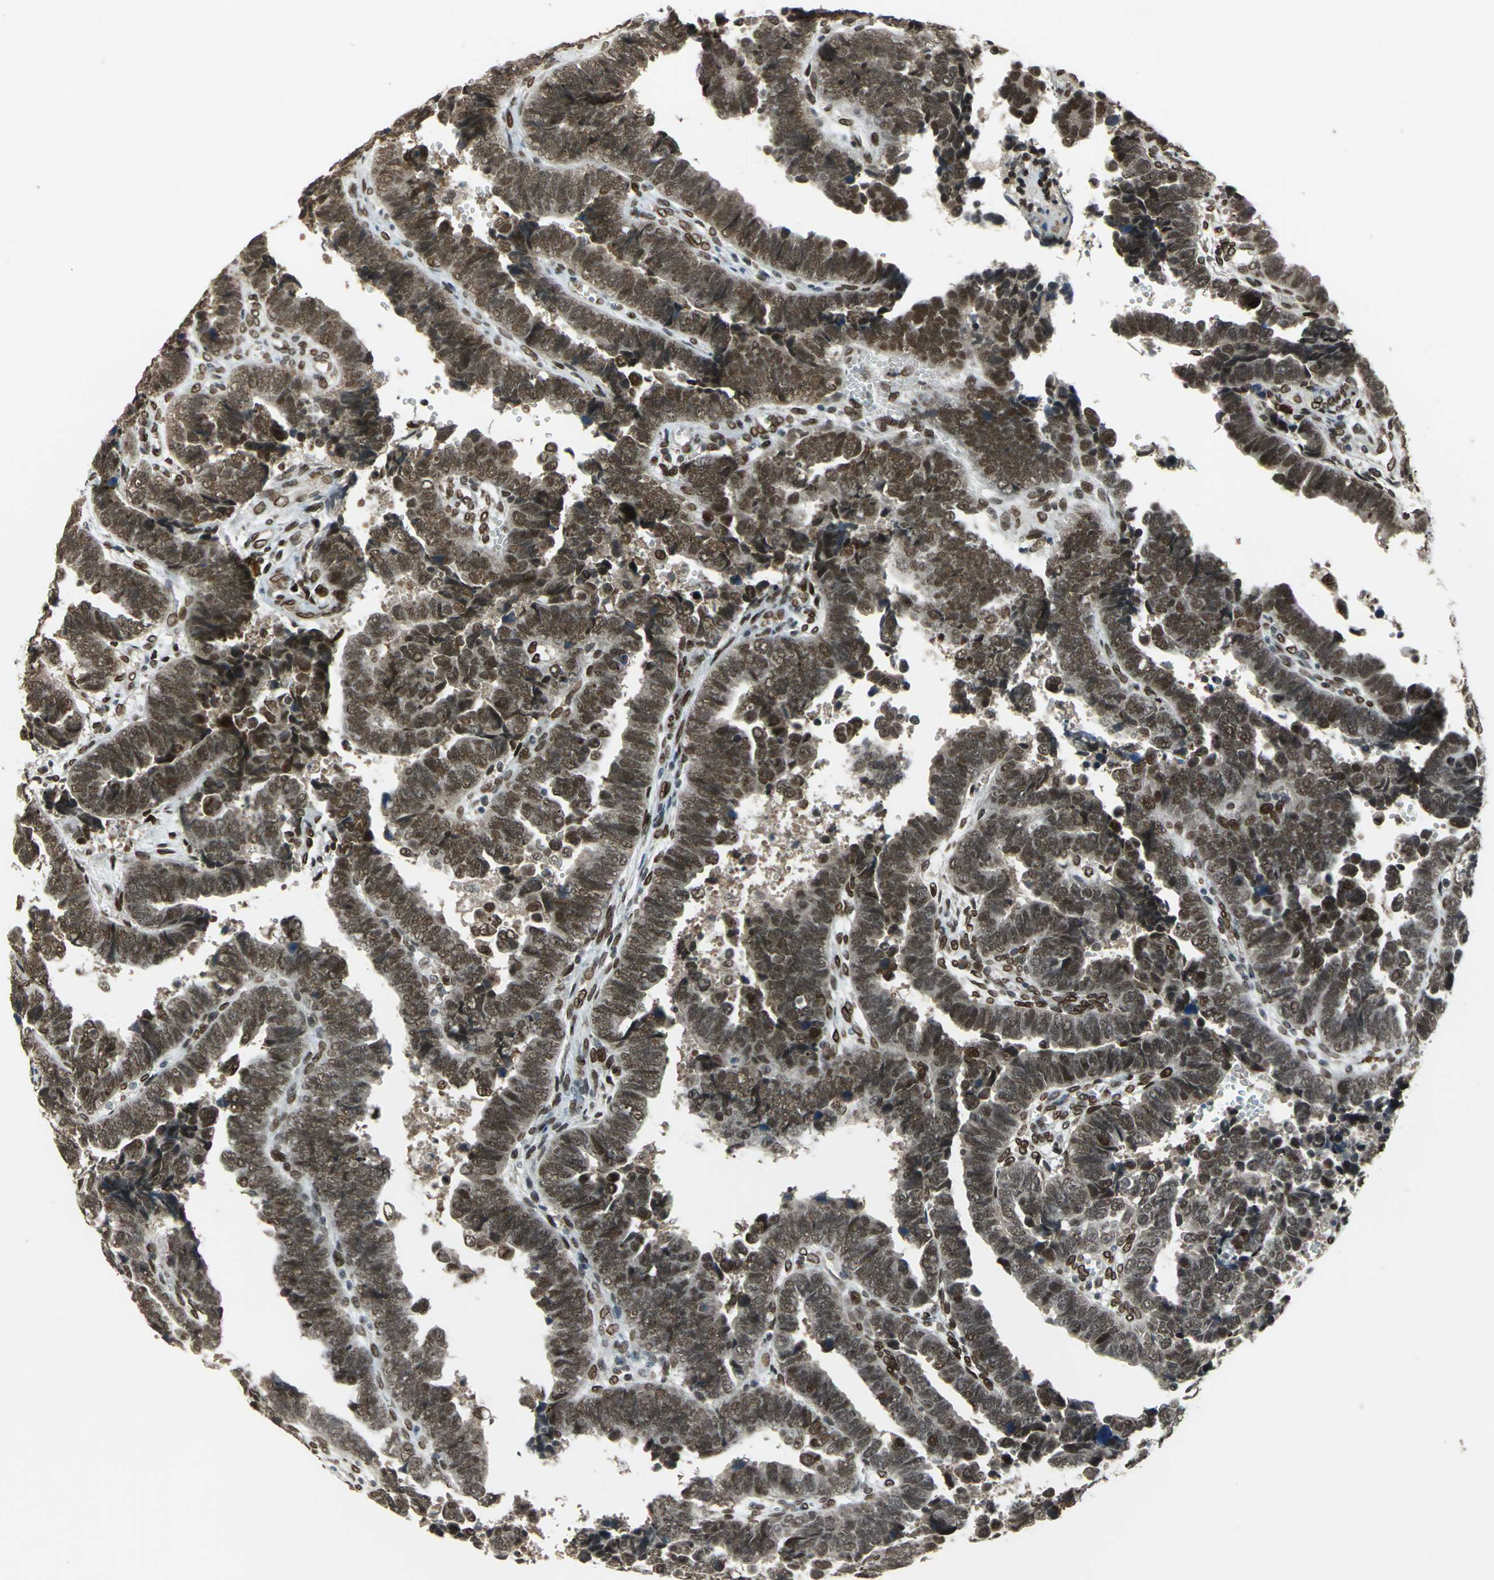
{"staining": {"intensity": "strong", "quantity": ">75%", "location": "nuclear"}, "tissue": "endometrial cancer", "cell_type": "Tumor cells", "image_type": "cancer", "snomed": [{"axis": "morphology", "description": "Adenocarcinoma, NOS"}, {"axis": "topography", "description": "Endometrium"}], "caption": "Immunohistochemistry histopathology image of neoplastic tissue: endometrial cancer (adenocarcinoma) stained using IHC shows high levels of strong protein expression localized specifically in the nuclear of tumor cells, appearing as a nuclear brown color.", "gene": "ISY1", "patient": {"sex": "female", "age": 75}}